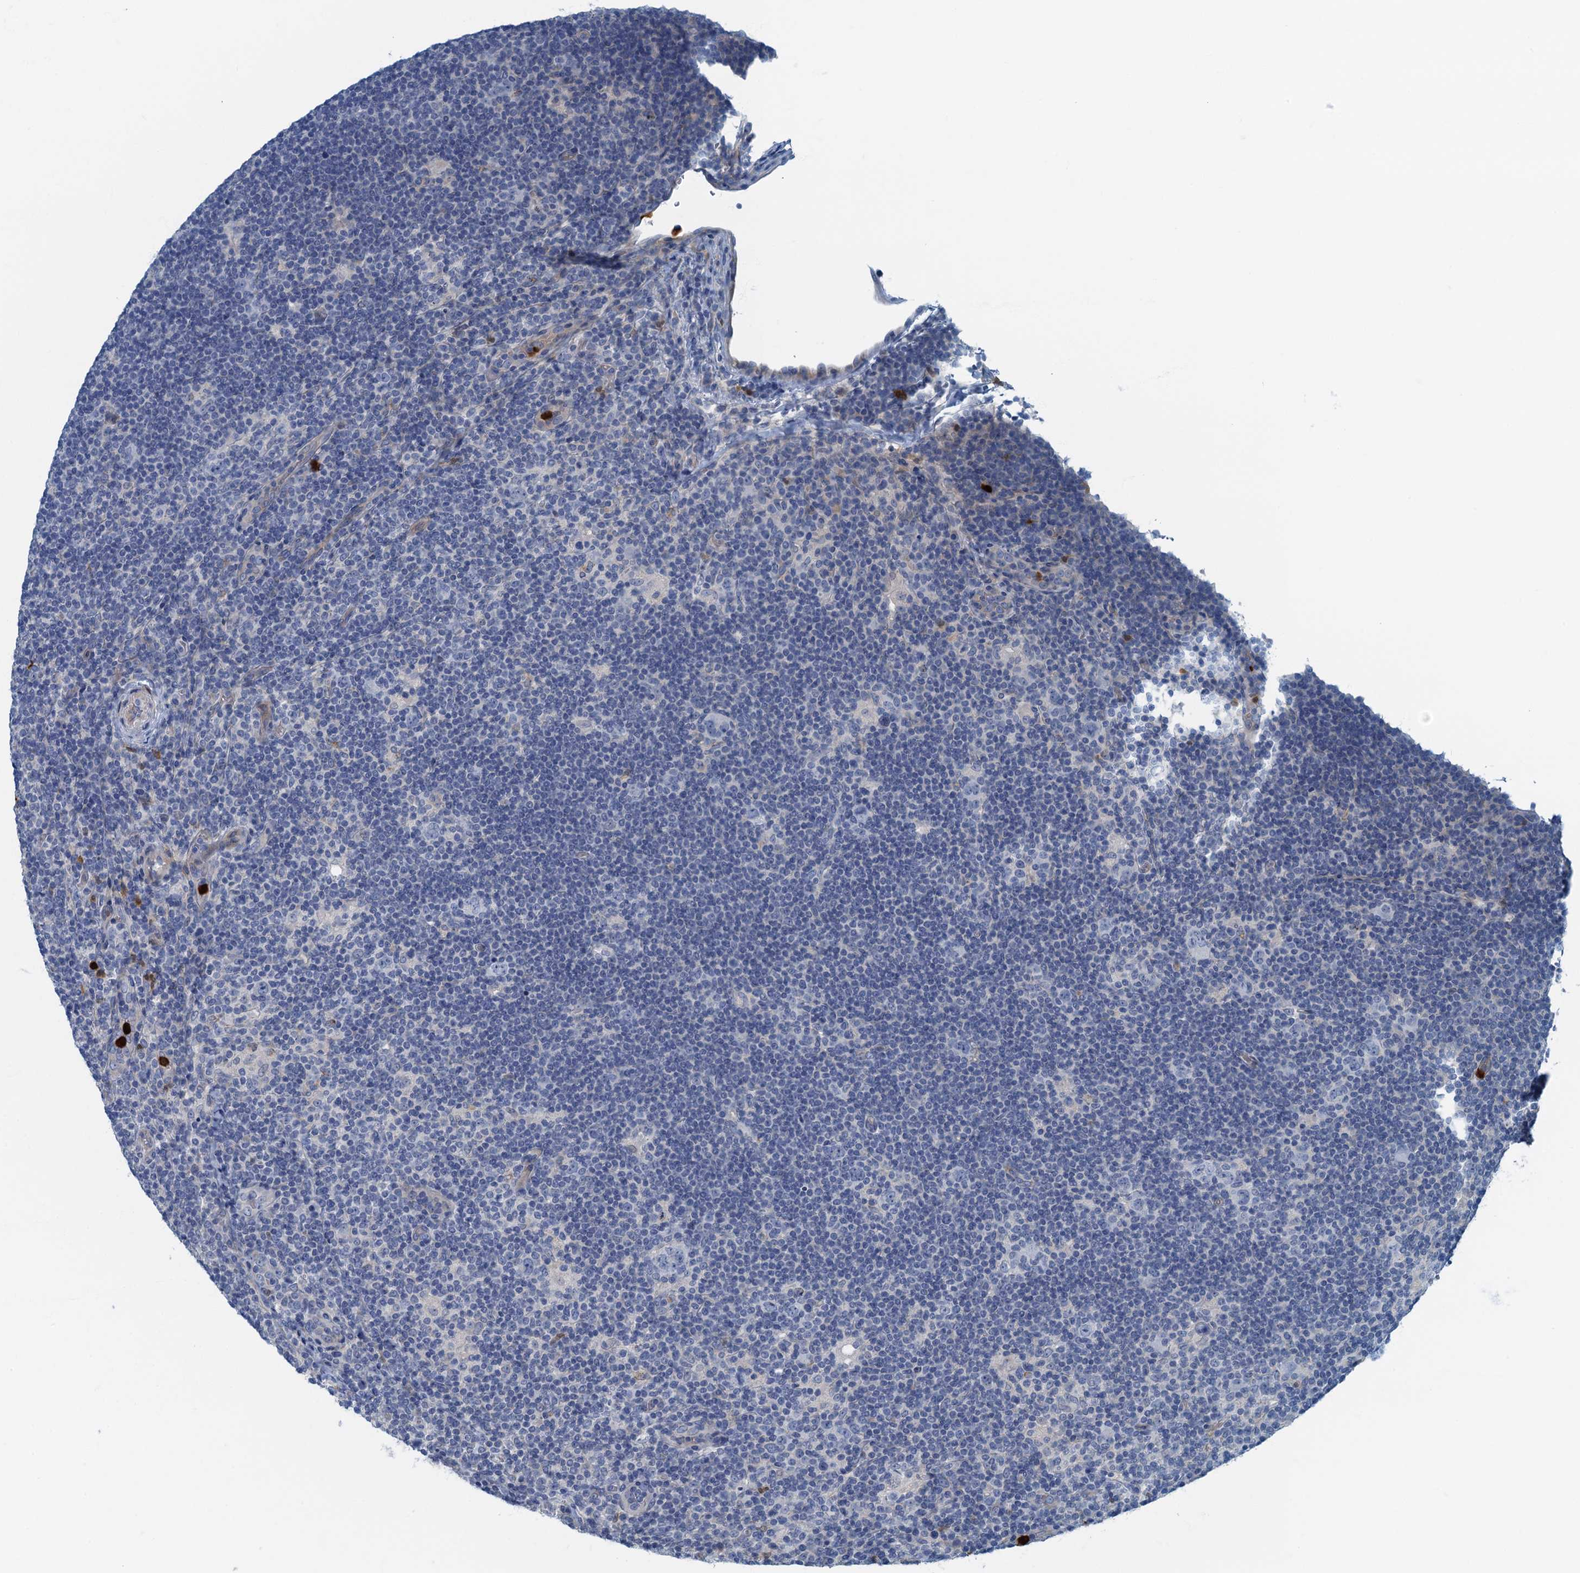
{"staining": {"intensity": "negative", "quantity": "none", "location": "none"}, "tissue": "lymphoma", "cell_type": "Tumor cells", "image_type": "cancer", "snomed": [{"axis": "morphology", "description": "Hodgkin's disease, NOS"}, {"axis": "topography", "description": "Lymph node"}], "caption": "This is a micrograph of IHC staining of Hodgkin's disease, which shows no expression in tumor cells.", "gene": "ANKDD1A", "patient": {"sex": "female", "age": 57}}